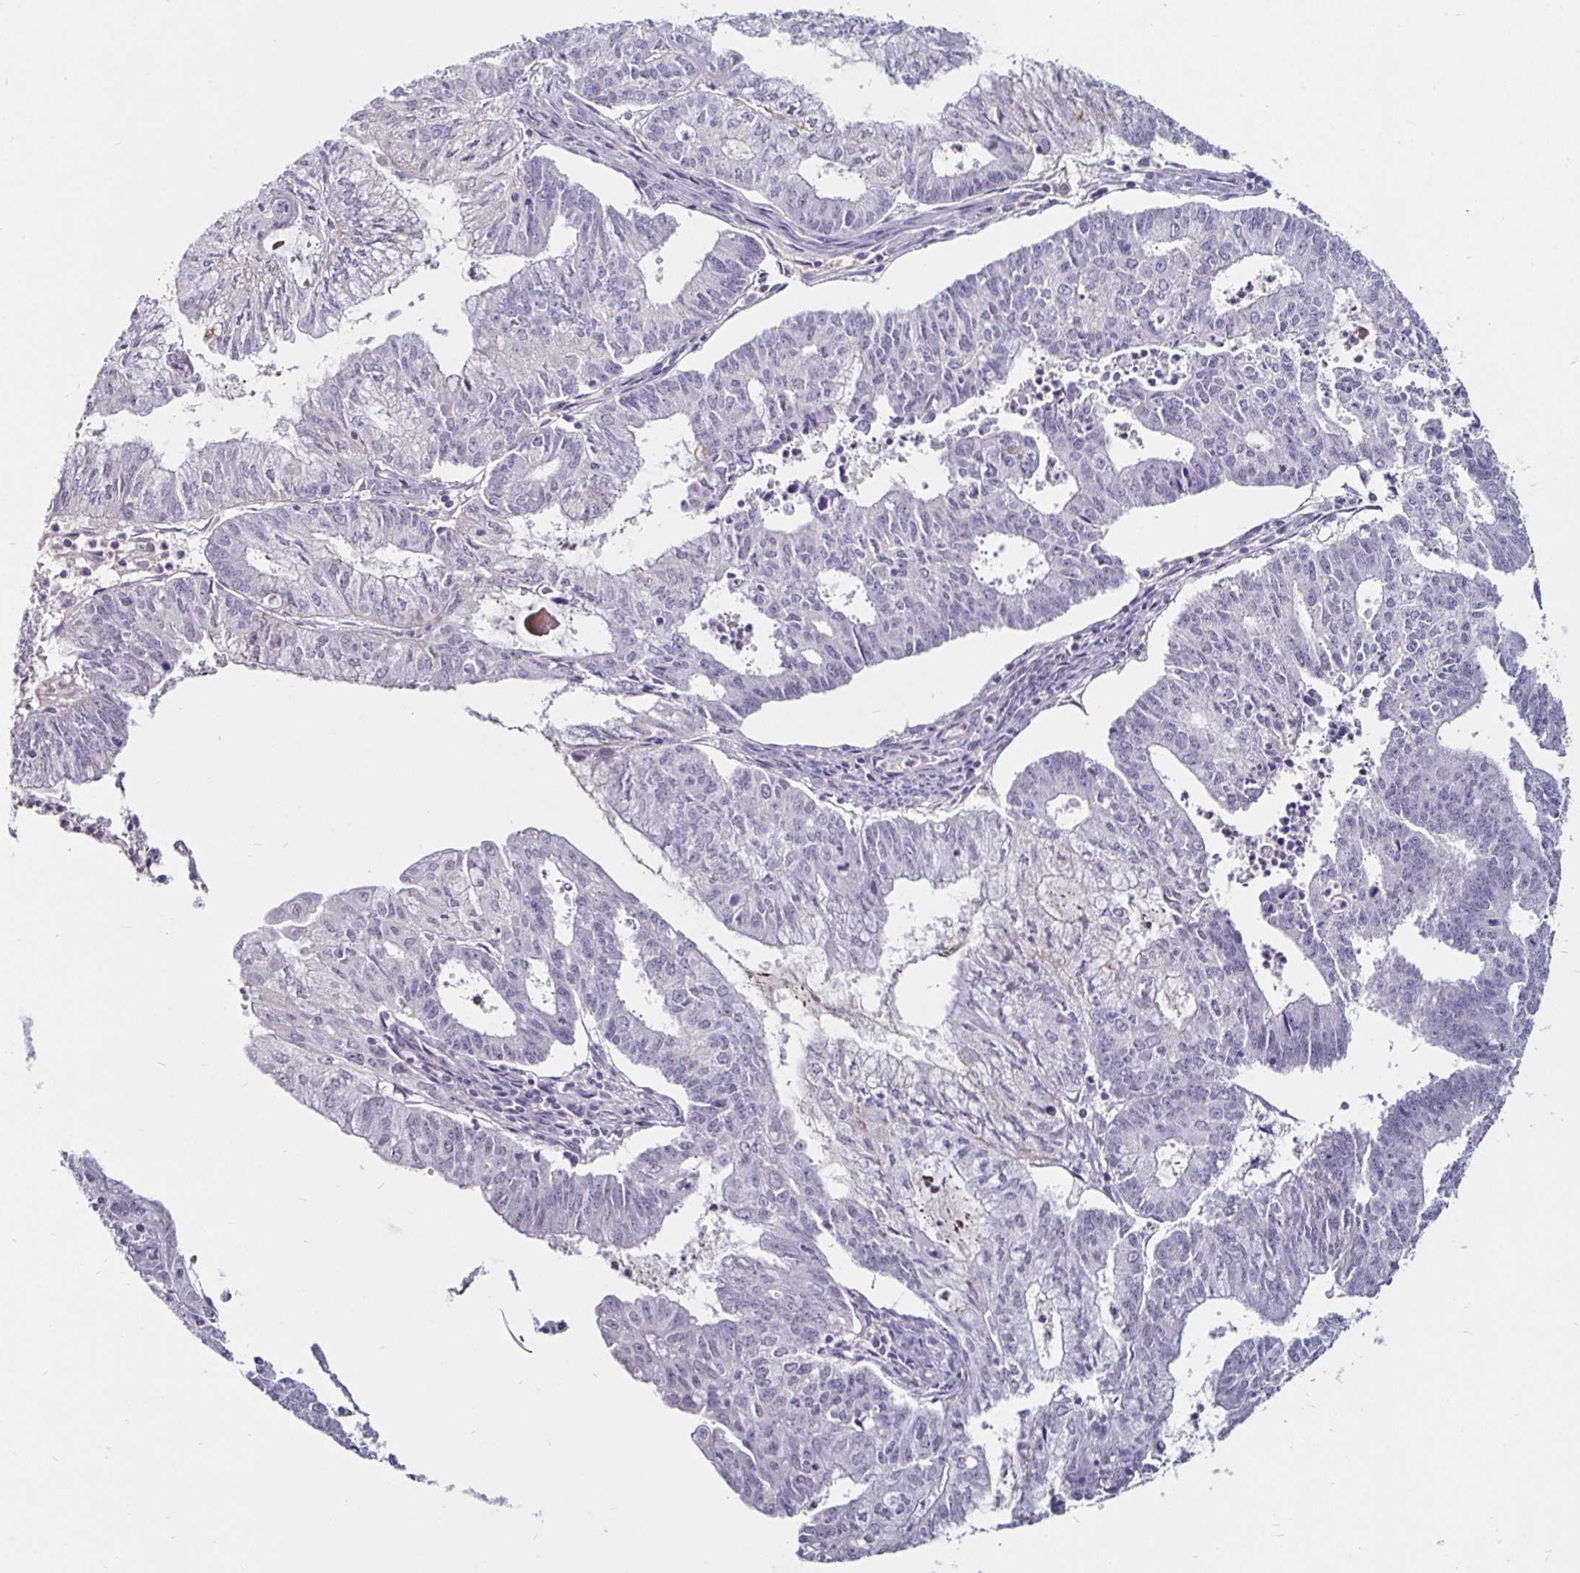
{"staining": {"intensity": "negative", "quantity": "none", "location": "none"}, "tissue": "endometrial cancer", "cell_type": "Tumor cells", "image_type": "cancer", "snomed": [{"axis": "morphology", "description": "Adenocarcinoma, NOS"}, {"axis": "topography", "description": "Endometrium"}], "caption": "IHC histopathology image of human adenocarcinoma (endometrial) stained for a protein (brown), which exhibits no expression in tumor cells.", "gene": "FAIM2", "patient": {"sex": "female", "age": 61}}